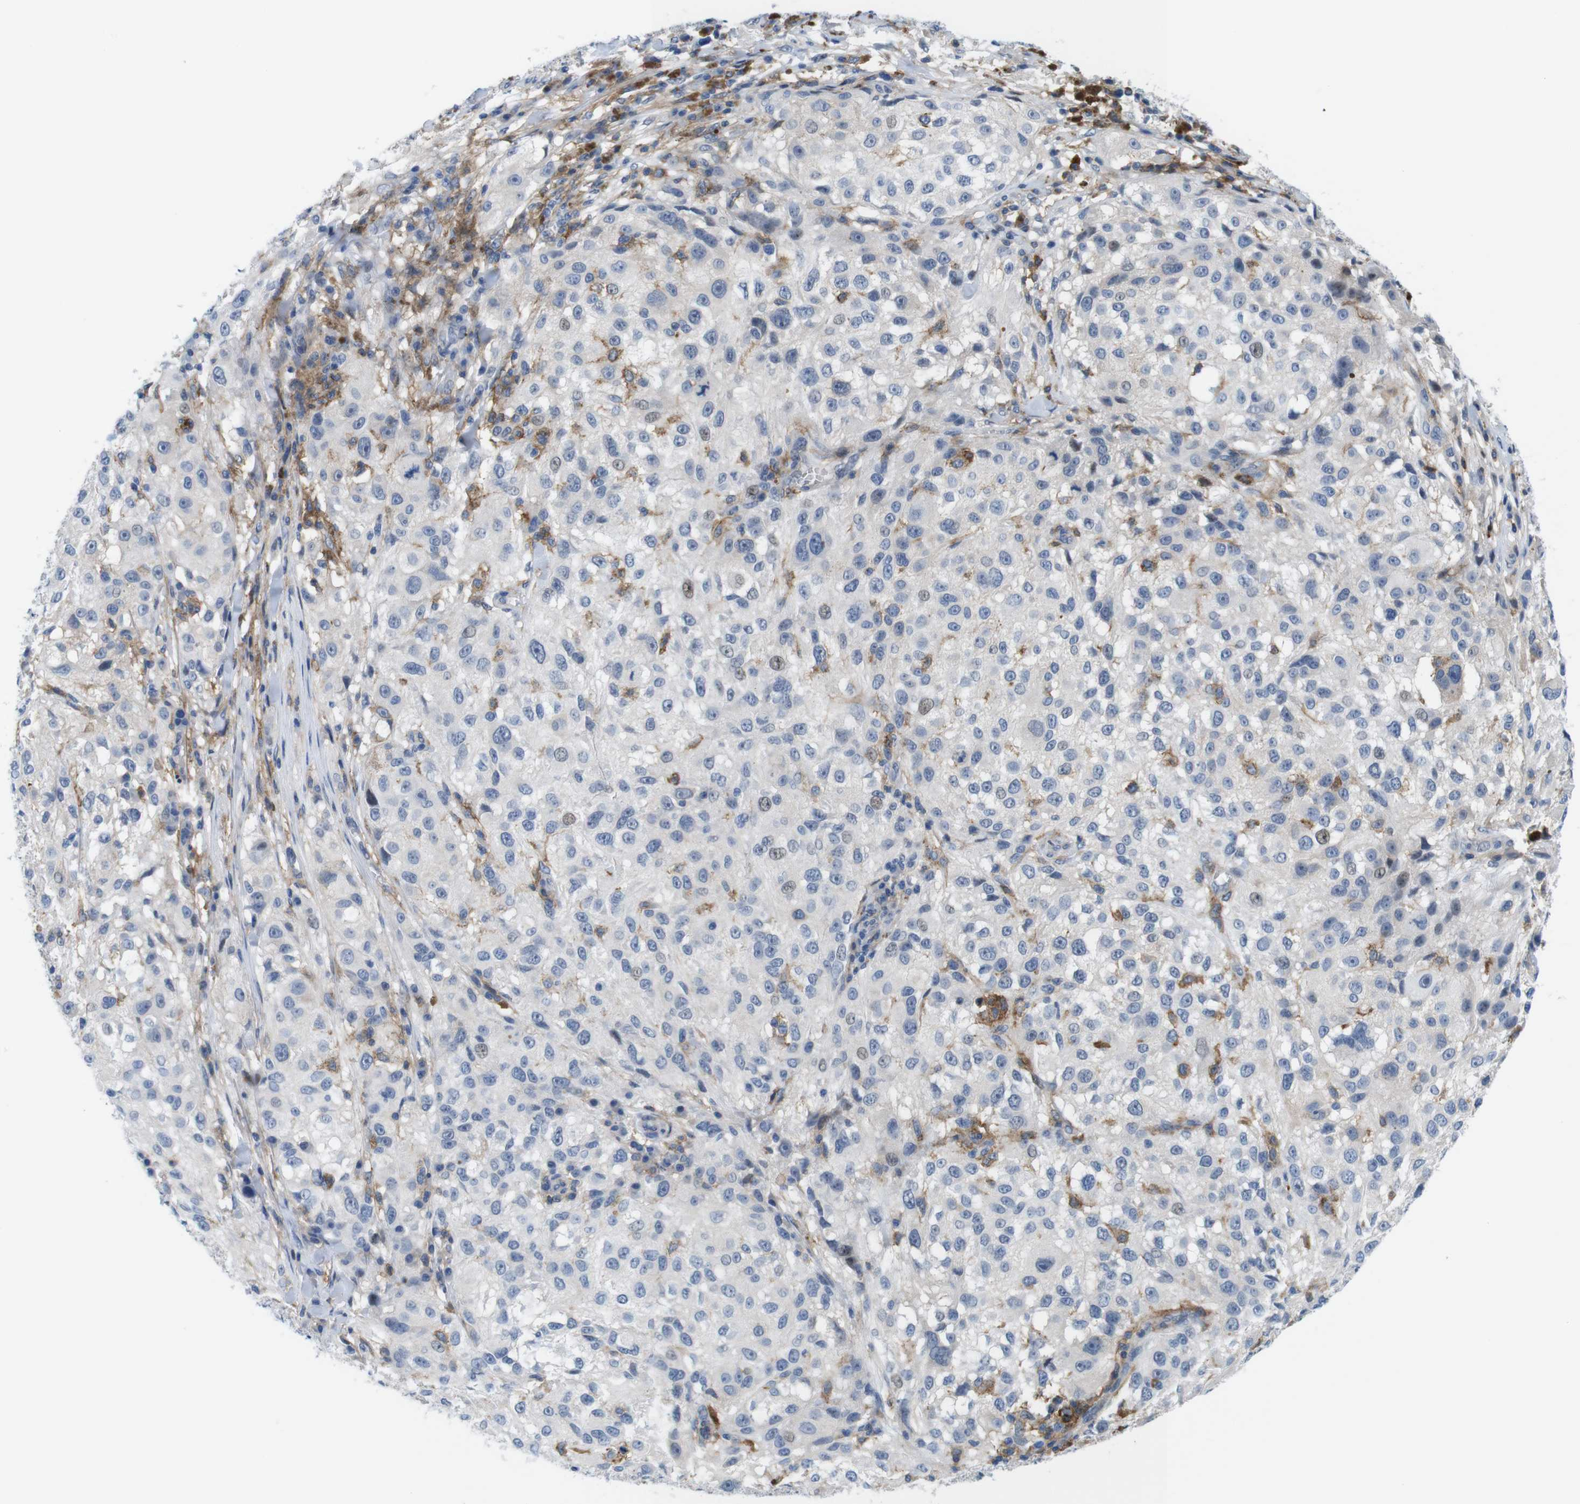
{"staining": {"intensity": "negative", "quantity": "none", "location": "none"}, "tissue": "melanoma", "cell_type": "Tumor cells", "image_type": "cancer", "snomed": [{"axis": "morphology", "description": "Necrosis, NOS"}, {"axis": "morphology", "description": "Malignant melanoma, NOS"}, {"axis": "topography", "description": "Skin"}], "caption": "A histopathology image of melanoma stained for a protein reveals no brown staining in tumor cells. Brightfield microscopy of IHC stained with DAB (3,3'-diaminobenzidine) (brown) and hematoxylin (blue), captured at high magnification.", "gene": "CD300C", "patient": {"sex": "female", "age": 87}}